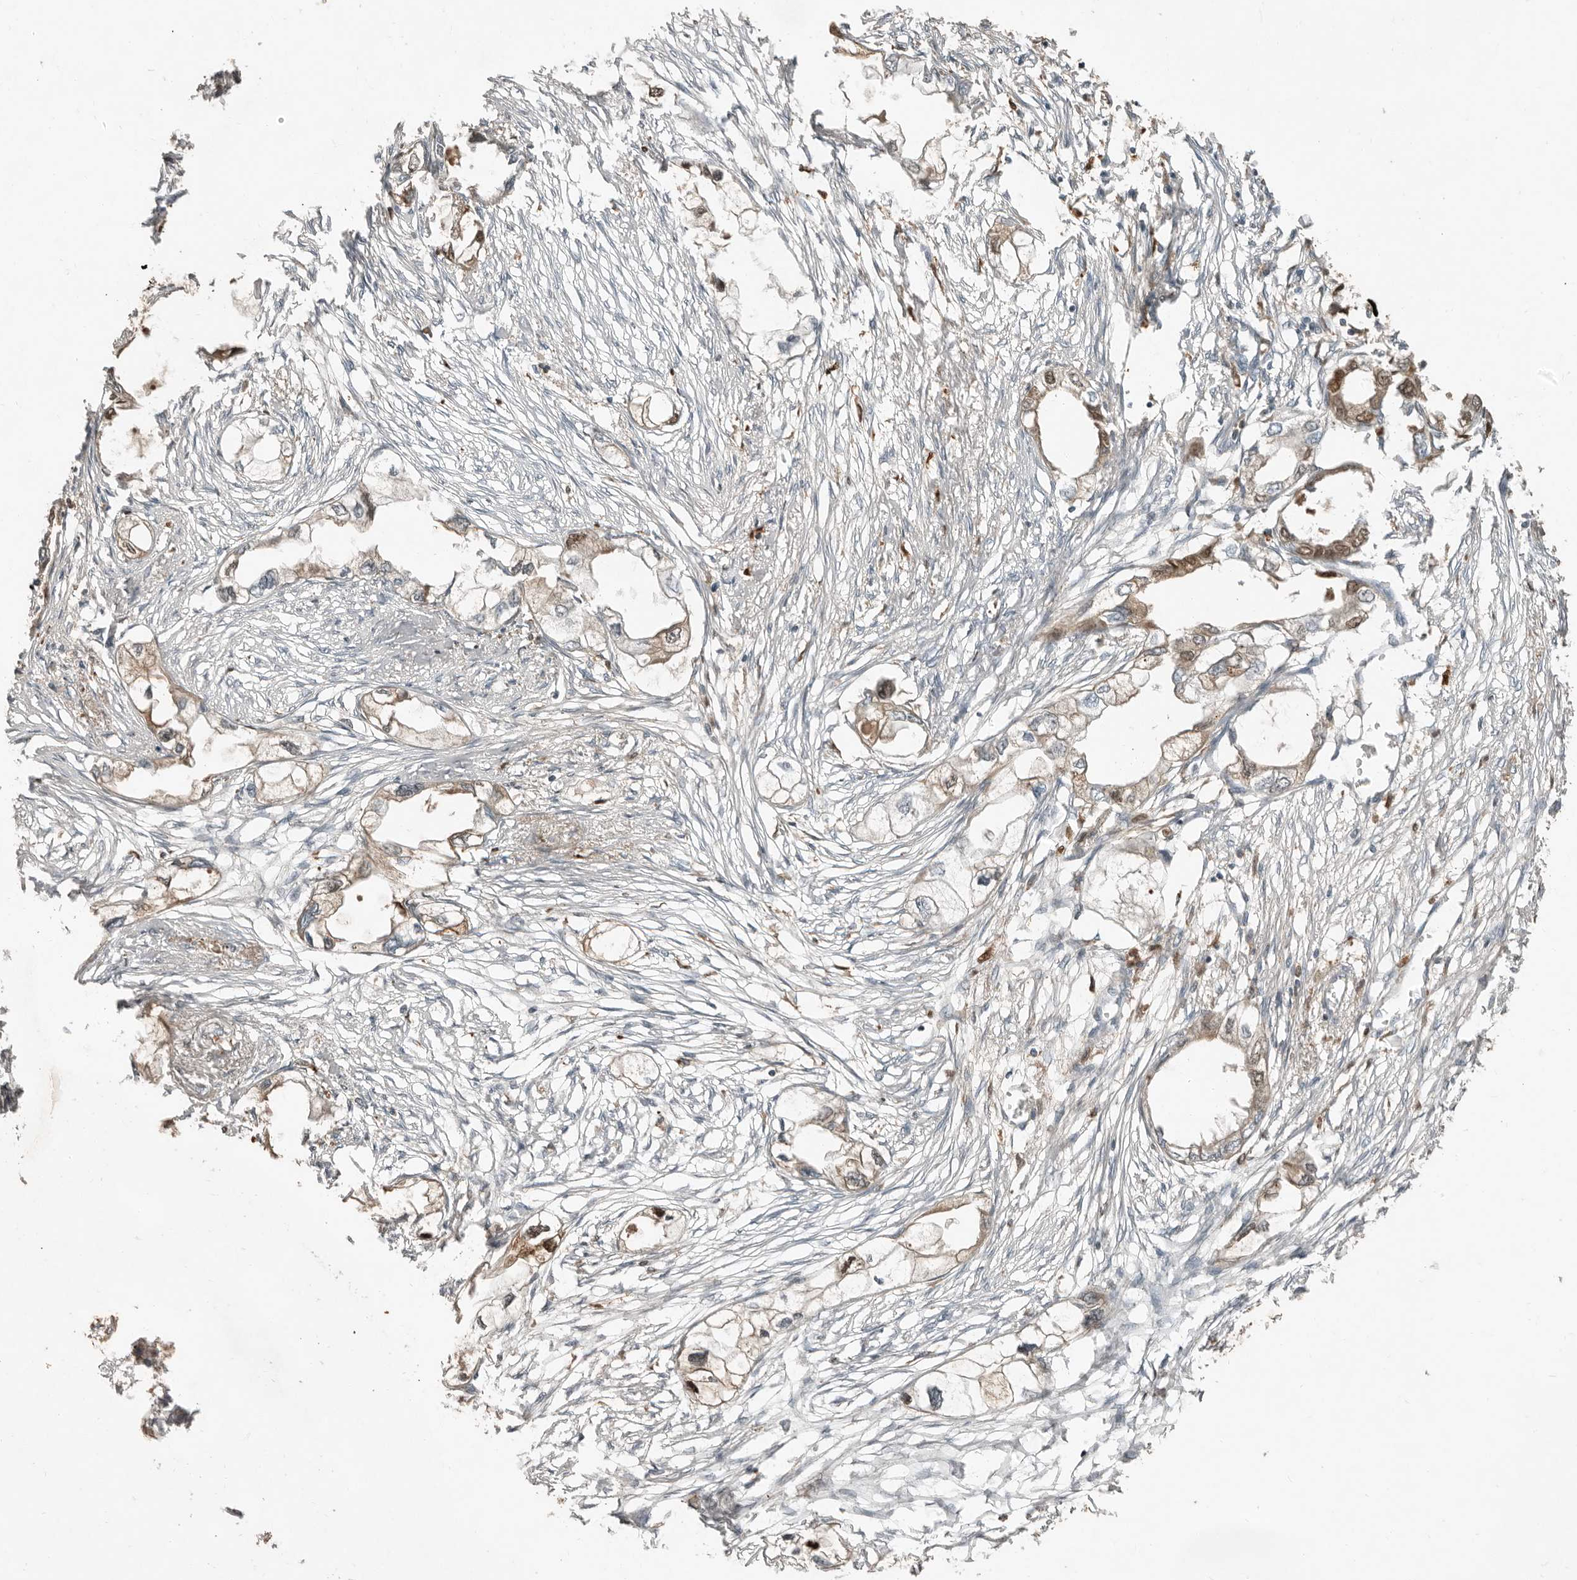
{"staining": {"intensity": "weak", "quantity": "25%-75%", "location": "cytoplasmic/membranous"}, "tissue": "endometrial cancer", "cell_type": "Tumor cells", "image_type": "cancer", "snomed": [{"axis": "morphology", "description": "Adenocarcinoma, NOS"}, {"axis": "morphology", "description": "Adenocarcinoma, metastatic, NOS"}, {"axis": "topography", "description": "Adipose tissue"}, {"axis": "topography", "description": "Endometrium"}], "caption": "Immunohistochemical staining of human adenocarcinoma (endometrial) exhibits weak cytoplasmic/membranous protein positivity in about 25%-75% of tumor cells.", "gene": "KLHL38", "patient": {"sex": "female", "age": 67}}